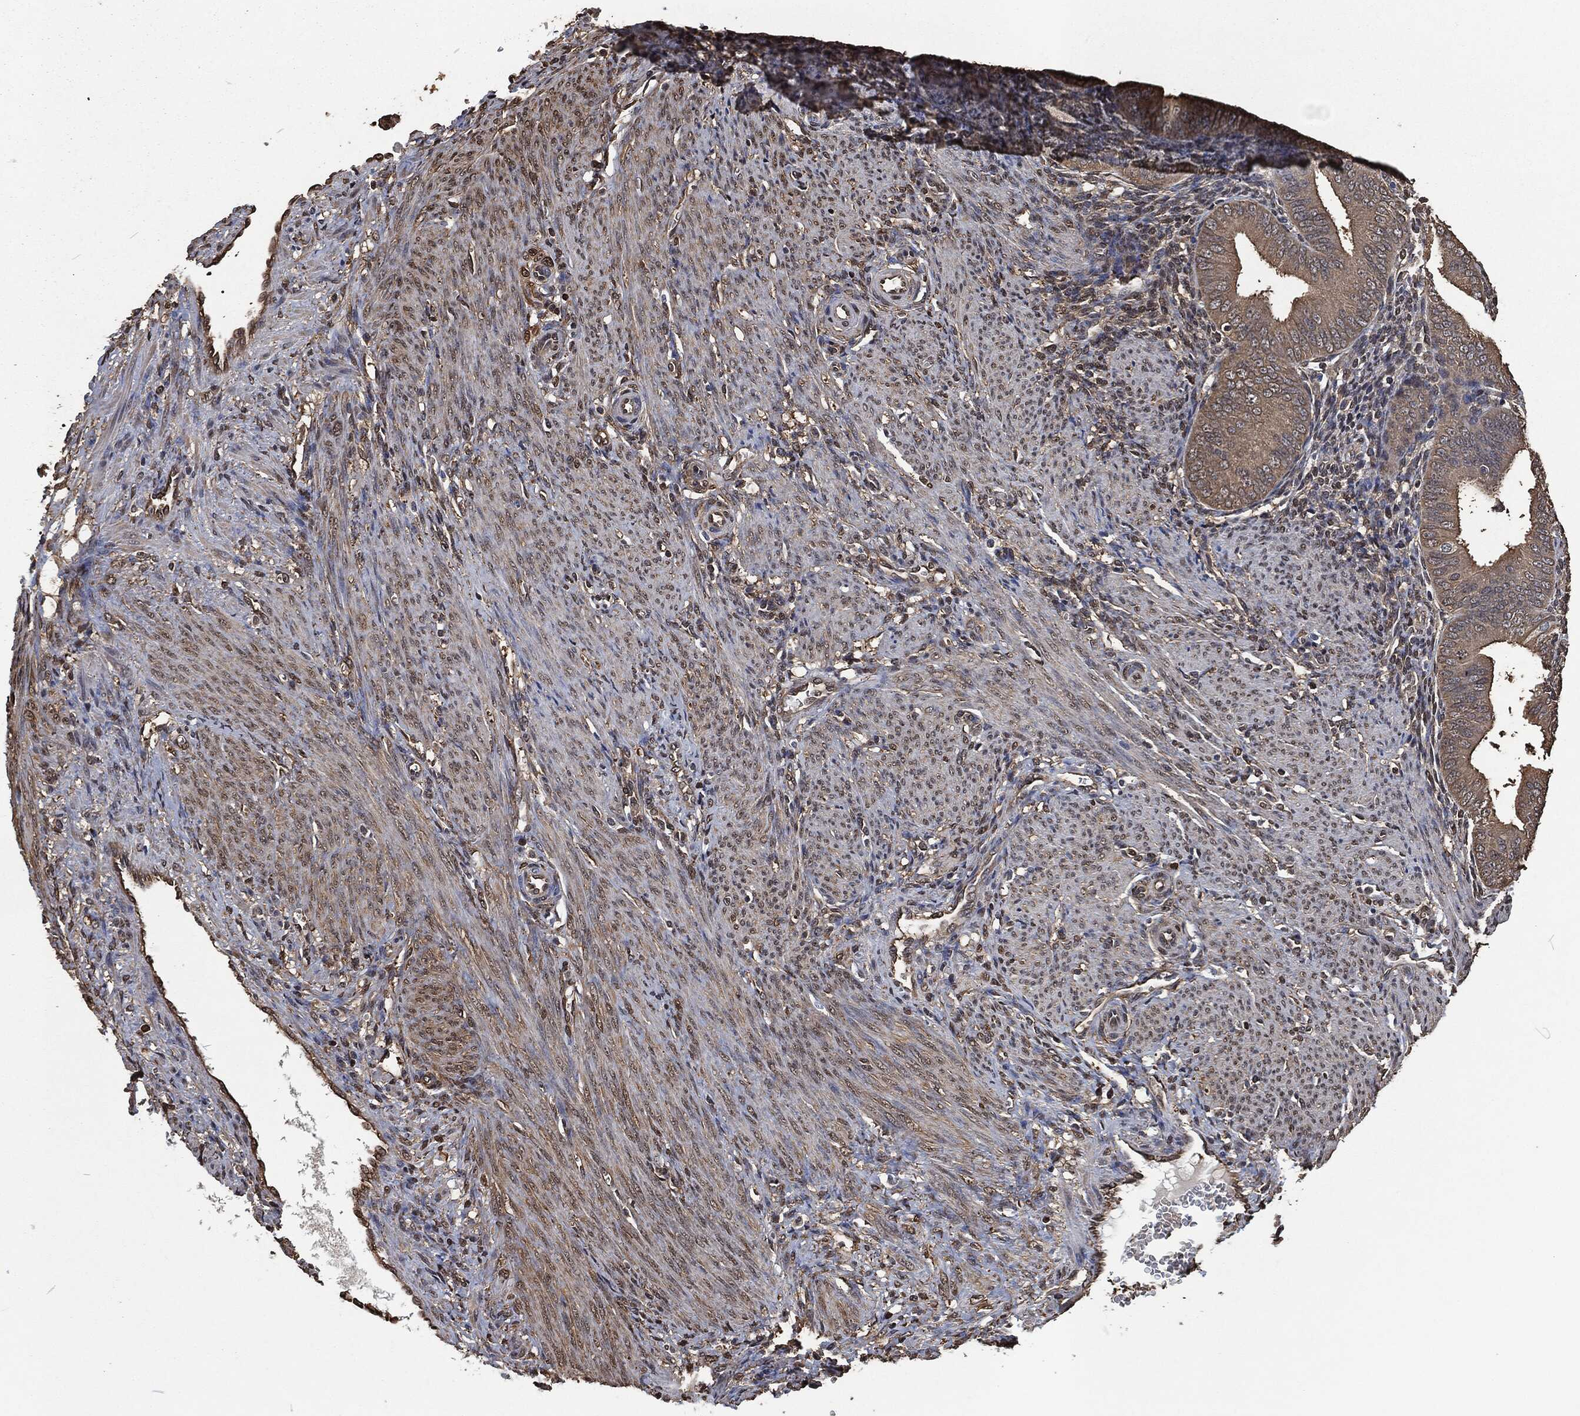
{"staining": {"intensity": "moderate", "quantity": "25%-75%", "location": "cytoplasmic/membranous,nuclear"}, "tissue": "endometrium", "cell_type": "Cells in endometrial stroma", "image_type": "normal", "snomed": [{"axis": "morphology", "description": "Normal tissue, NOS"}, {"axis": "topography", "description": "Endometrium"}], "caption": "Moderate cytoplasmic/membranous,nuclear positivity is identified in about 25%-75% of cells in endometrial stroma in normal endometrium. The staining was performed using DAB, with brown indicating positive protein expression. Nuclei are stained blue with hematoxylin.", "gene": "PRDX4", "patient": {"sex": "female", "age": 39}}